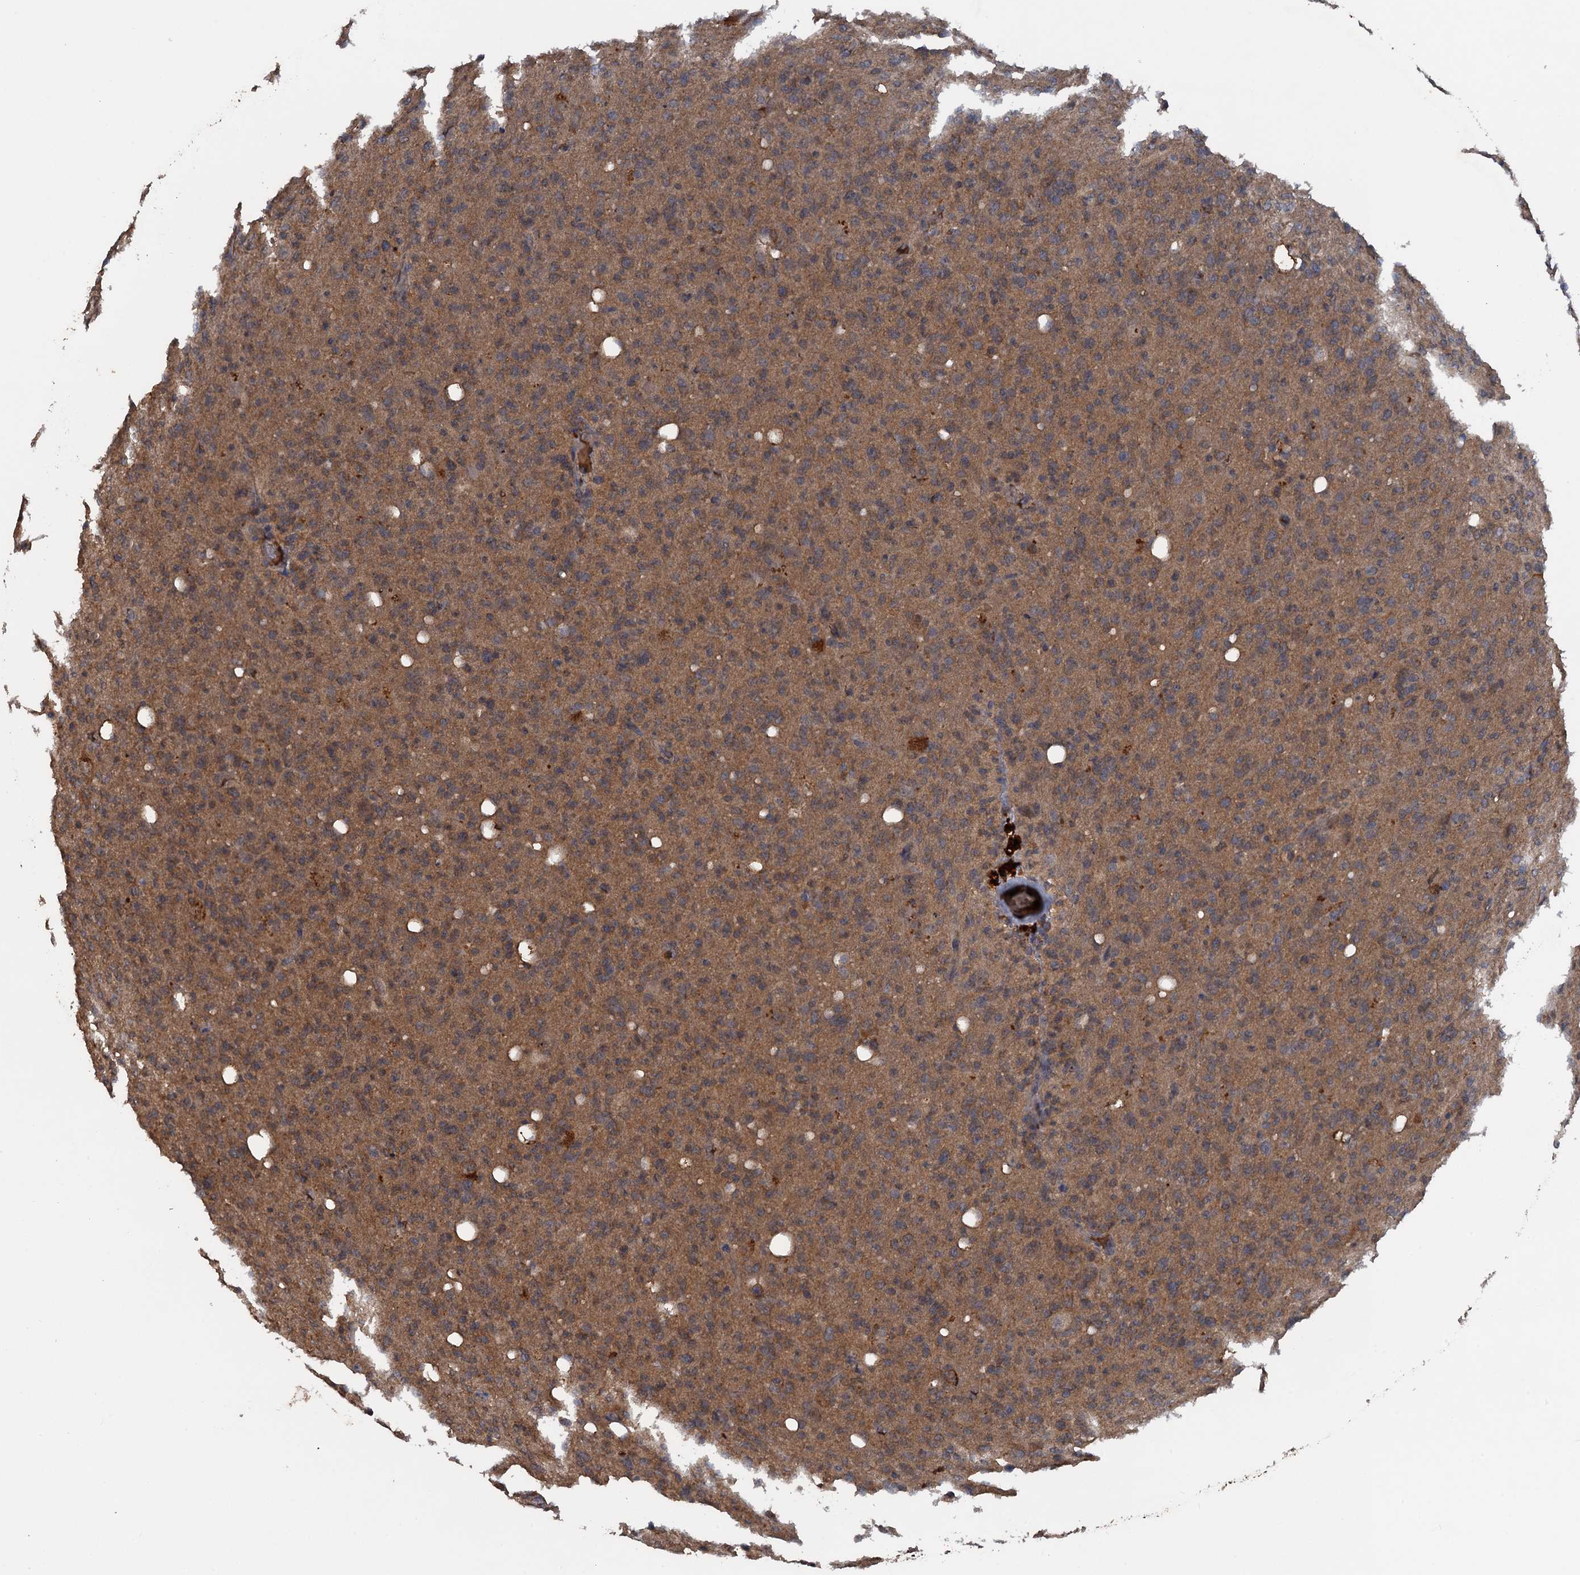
{"staining": {"intensity": "weak", "quantity": "25%-75%", "location": "cytoplasmic/membranous"}, "tissue": "glioma", "cell_type": "Tumor cells", "image_type": "cancer", "snomed": [{"axis": "morphology", "description": "Glioma, malignant, High grade"}, {"axis": "topography", "description": "Brain"}], "caption": "This is a micrograph of IHC staining of high-grade glioma (malignant), which shows weak positivity in the cytoplasmic/membranous of tumor cells.", "gene": "HAPLN3", "patient": {"sex": "female", "age": 57}}